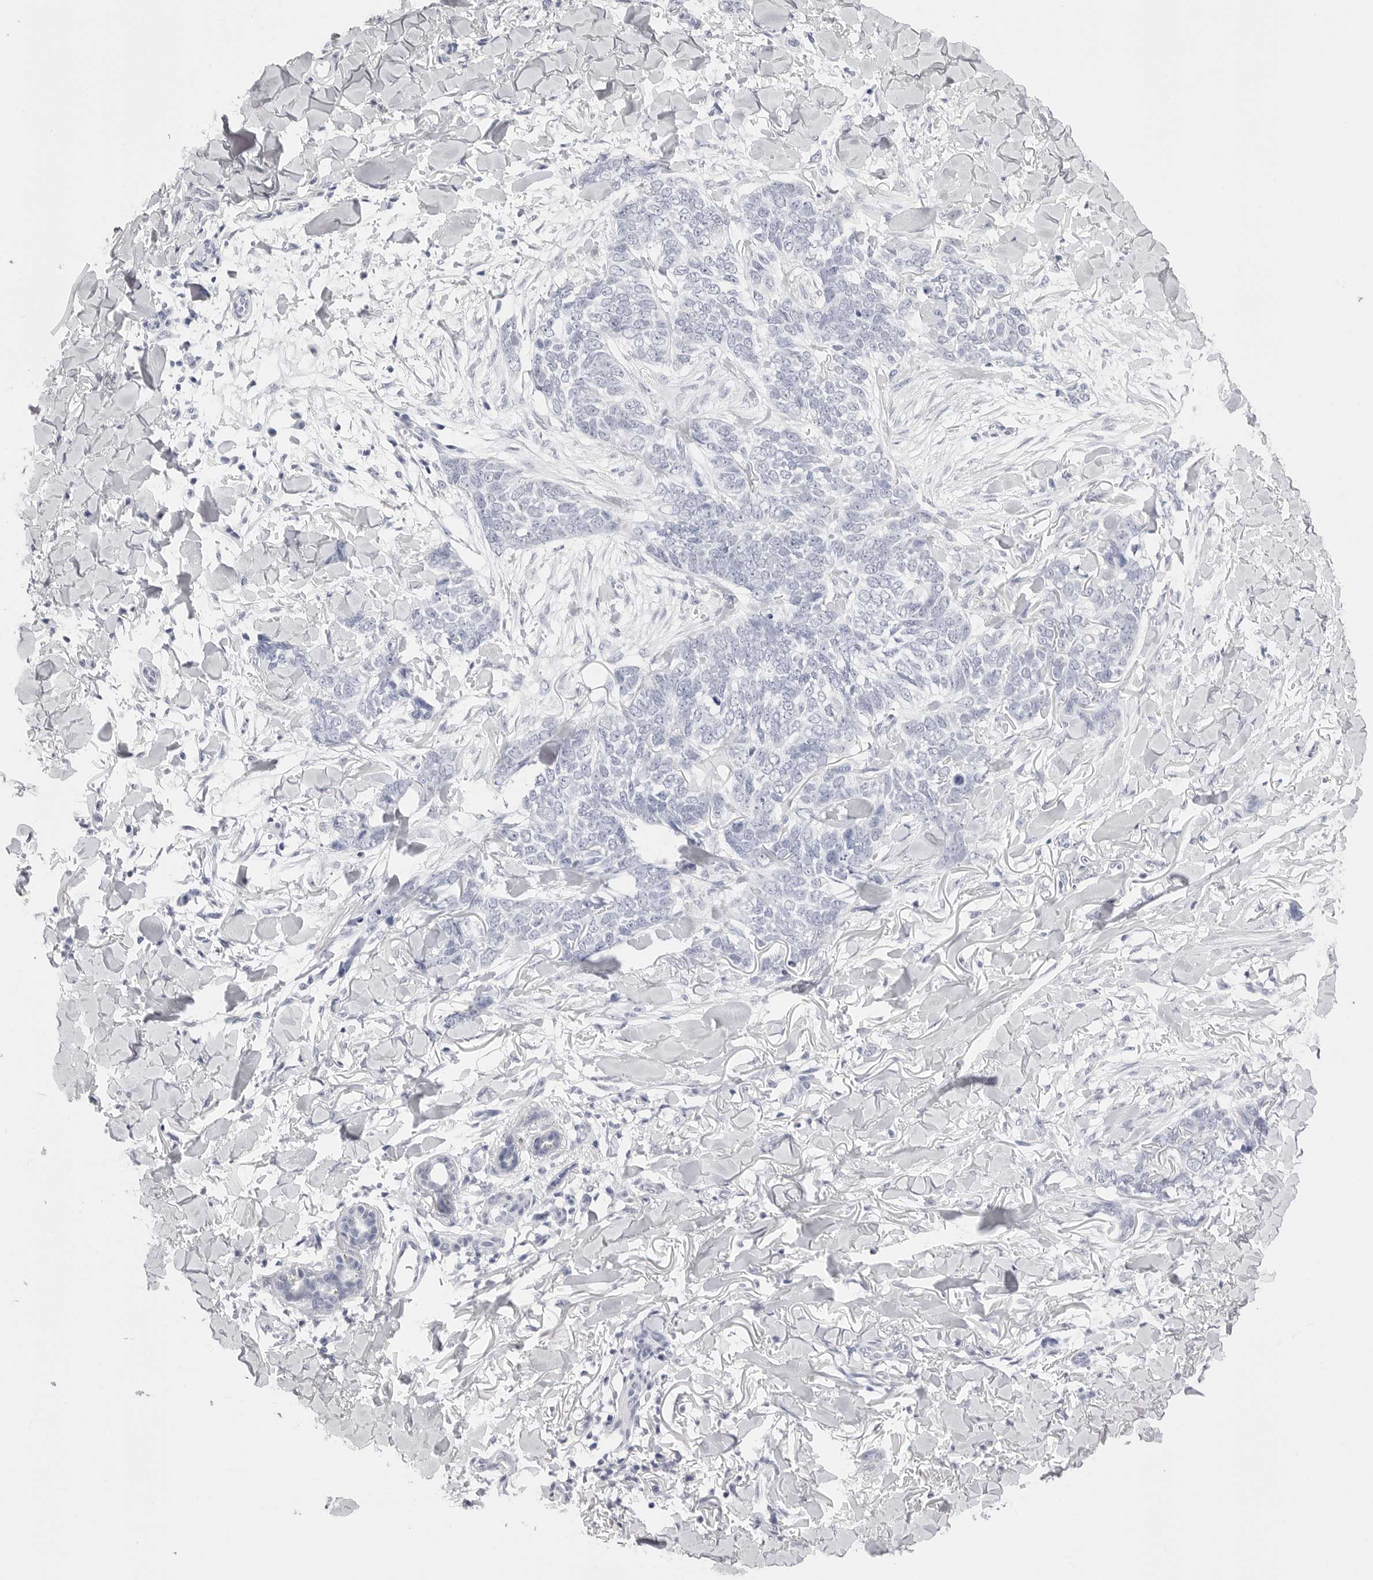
{"staining": {"intensity": "negative", "quantity": "none", "location": "none"}, "tissue": "skin cancer", "cell_type": "Tumor cells", "image_type": "cancer", "snomed": [{"axis": "morphology", "description": "Normal tissue, NOS"}, {"axis": "morphology", "description": "Basal cell carcinoma"}, {"axis": "topography", "description": "Skin"}], "caption": "A high-resolution histopathology image shows immunohistochemistry (IHC) staining of basal cell carcinoma (skin), which demonstrates no significant staining in tumor cells.", "gene": "TSSK1B", "patient": {"sex": "male", "age": 77}}